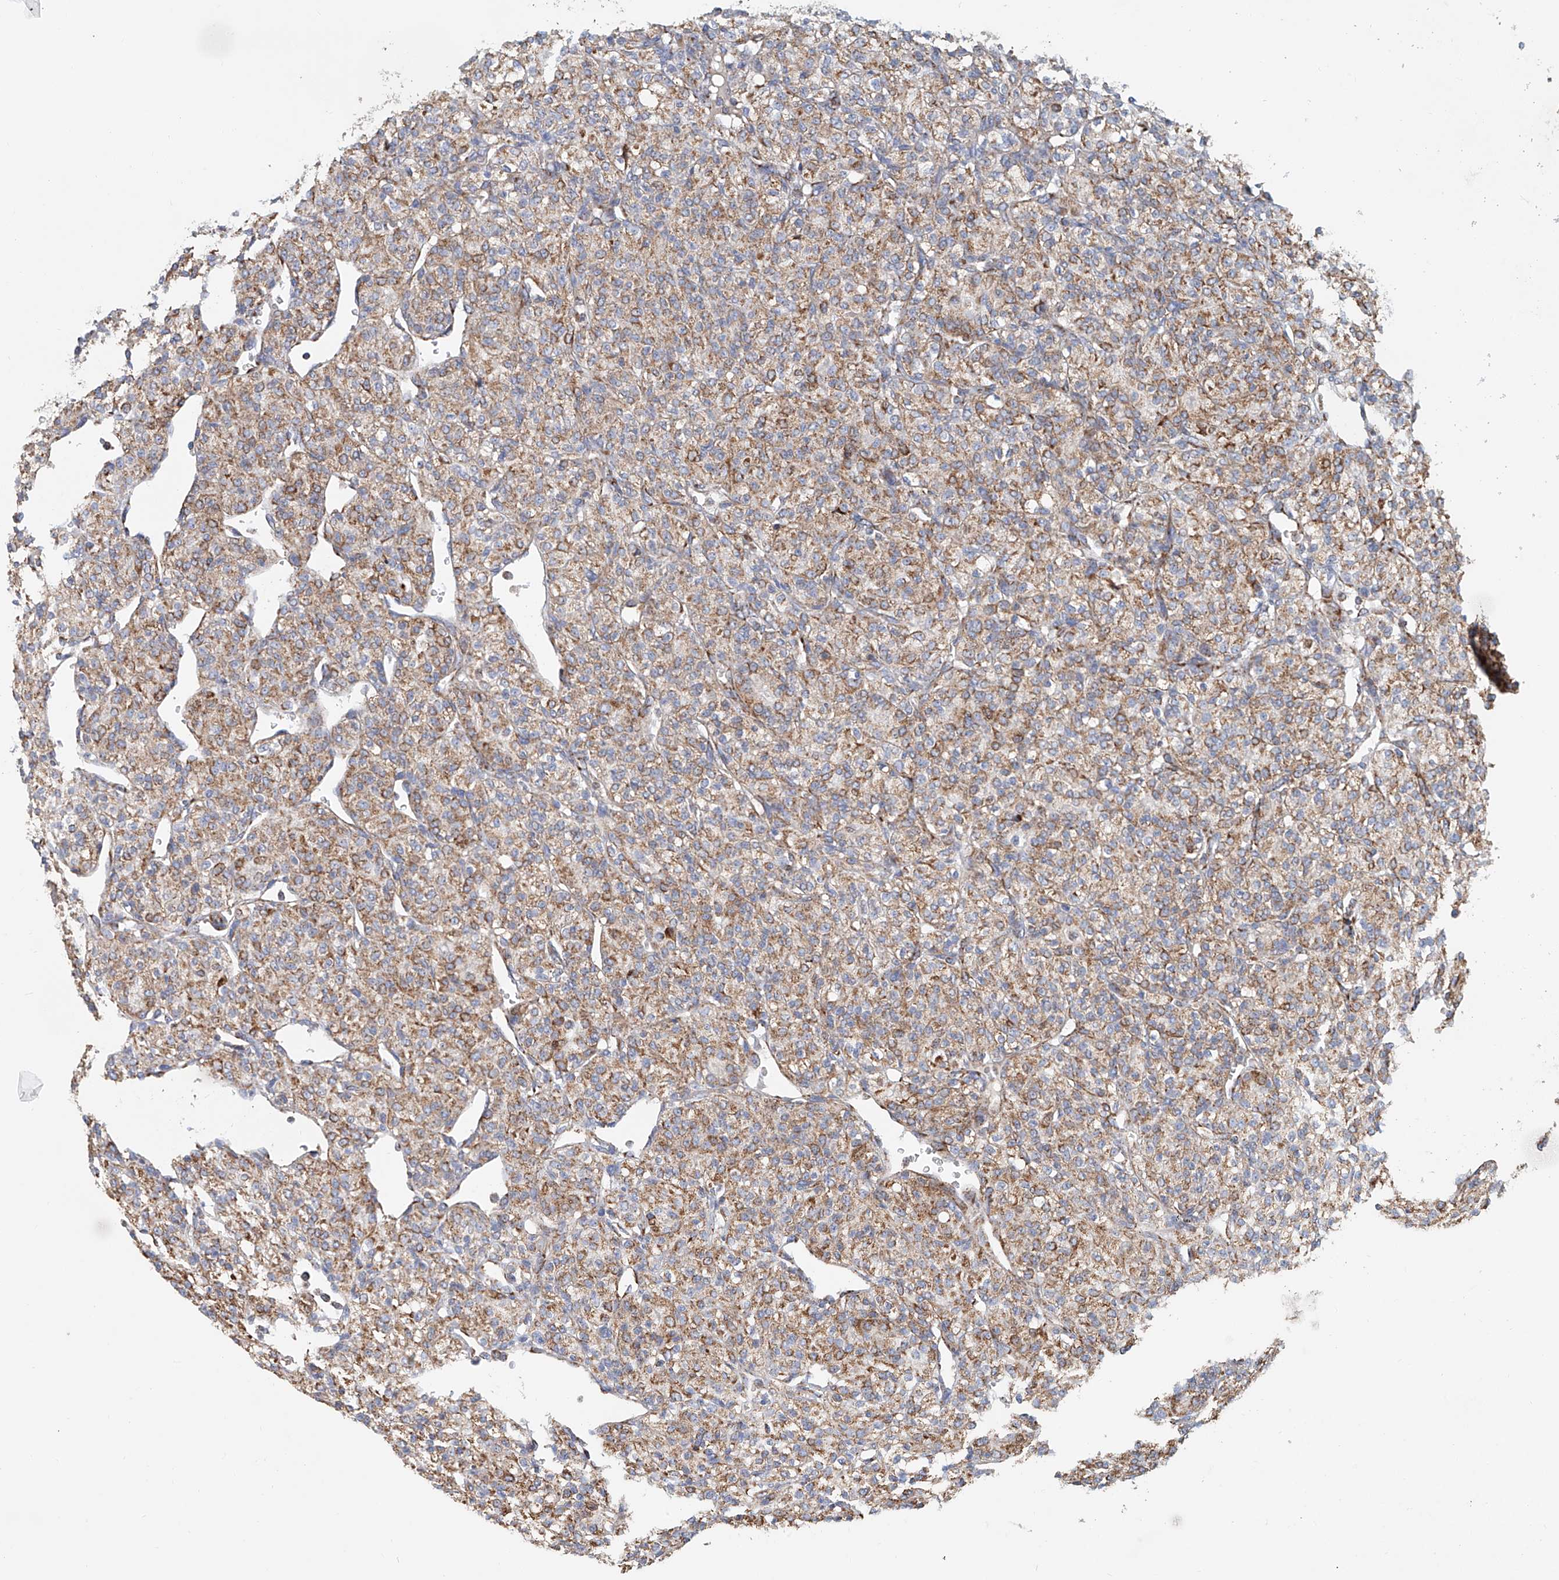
{"staining": {"intensity": "moderate", "quantity": ">75%", "location": "cytoplasmic/membranous"}, "tissue": "renal cancer", "cell_type": "Tumor cells", "image_type": "cancer", "snomed": [{"axis": "morphology", "description": "Adenocarcinoma, NOS"}, {"axis": "topography", "description": "Kidney"}], "caption": "Renal cancer (adenocarcinoma) stained with a protein marker shows moderate staining in tumor cells.", "gene": "MCL1", "patient": {"sex": "male", "age": 77}}